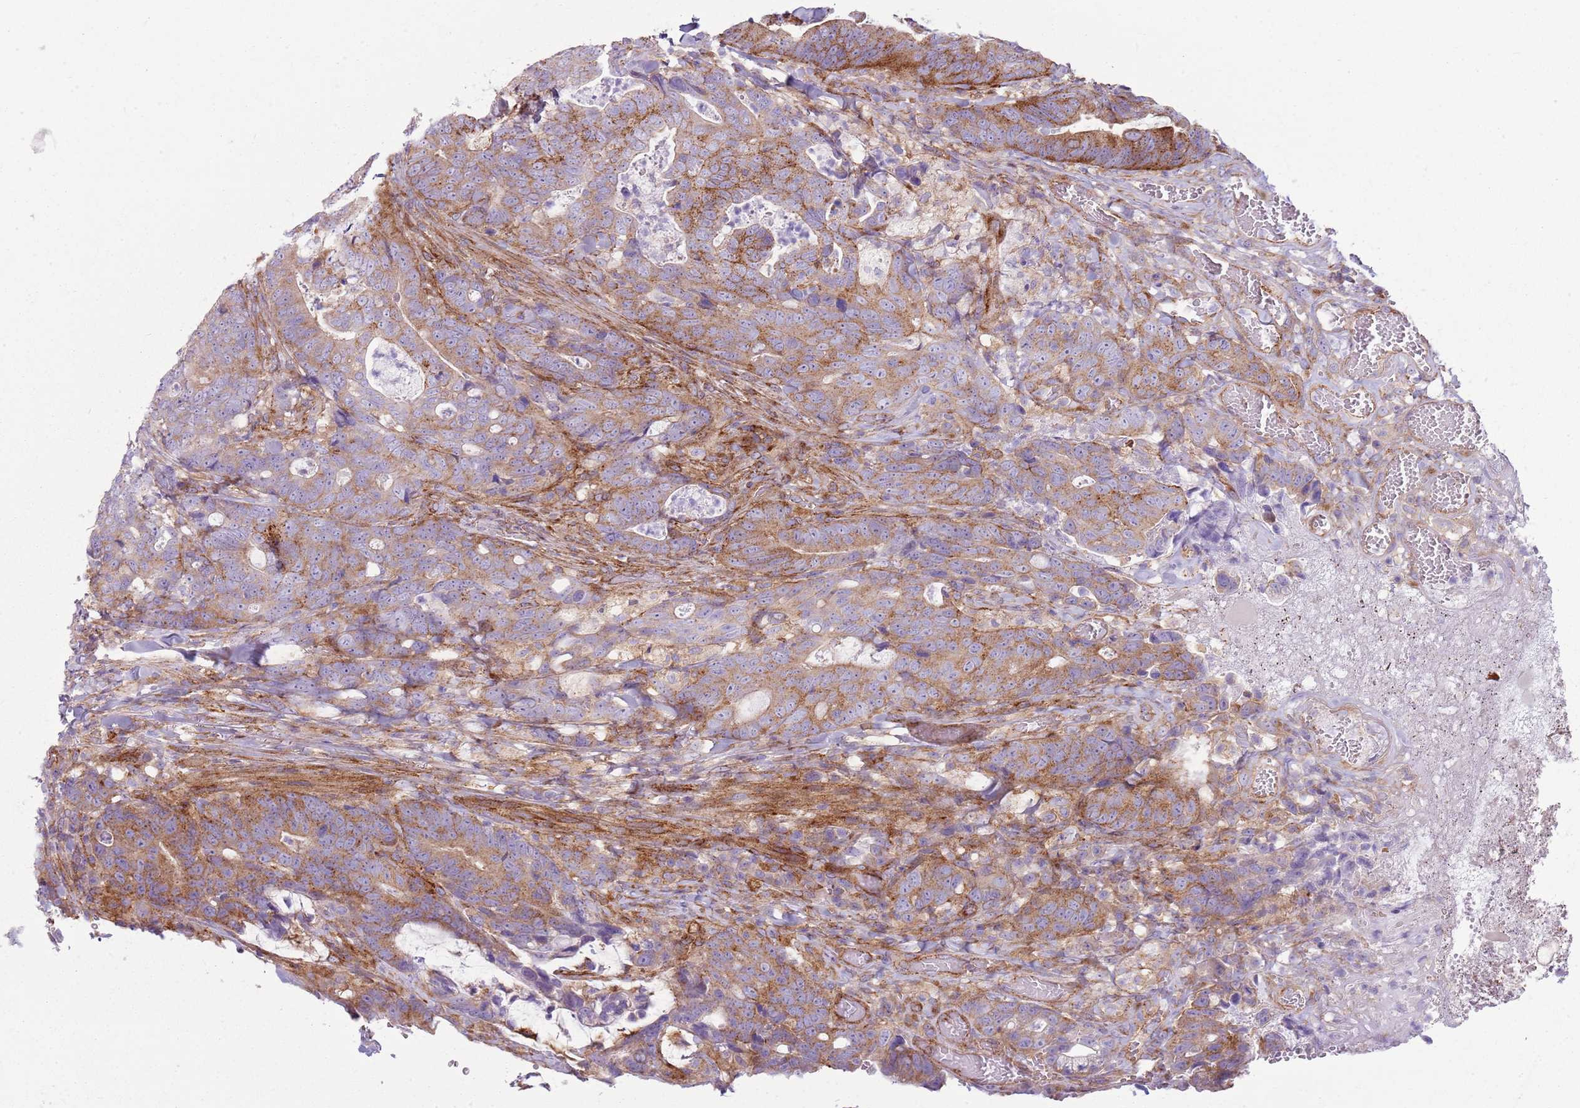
{"staining": {"intensity": "moderate", "quantity": "25%-75%", "location": "cytoplasmic/membranous"}, "tissue": "colorectal cancer", "cell_type": "Tumor cells", "image_type": "cancer", "snomed": [{"axis": "morphology", "description": "Adenocarcinoma, NOS"}, {"axis": "topography", "description": "Colon"}], "caption": "High-power microscopy captured an IHC histopathology image of colorectal adenocarcinoma, revealing moderate cytoplasmic/membranous positivity in approximately 25%-75% of tumor cells.", "gene": "SNX1", "patient": {"sex": "female", "age": 82}}